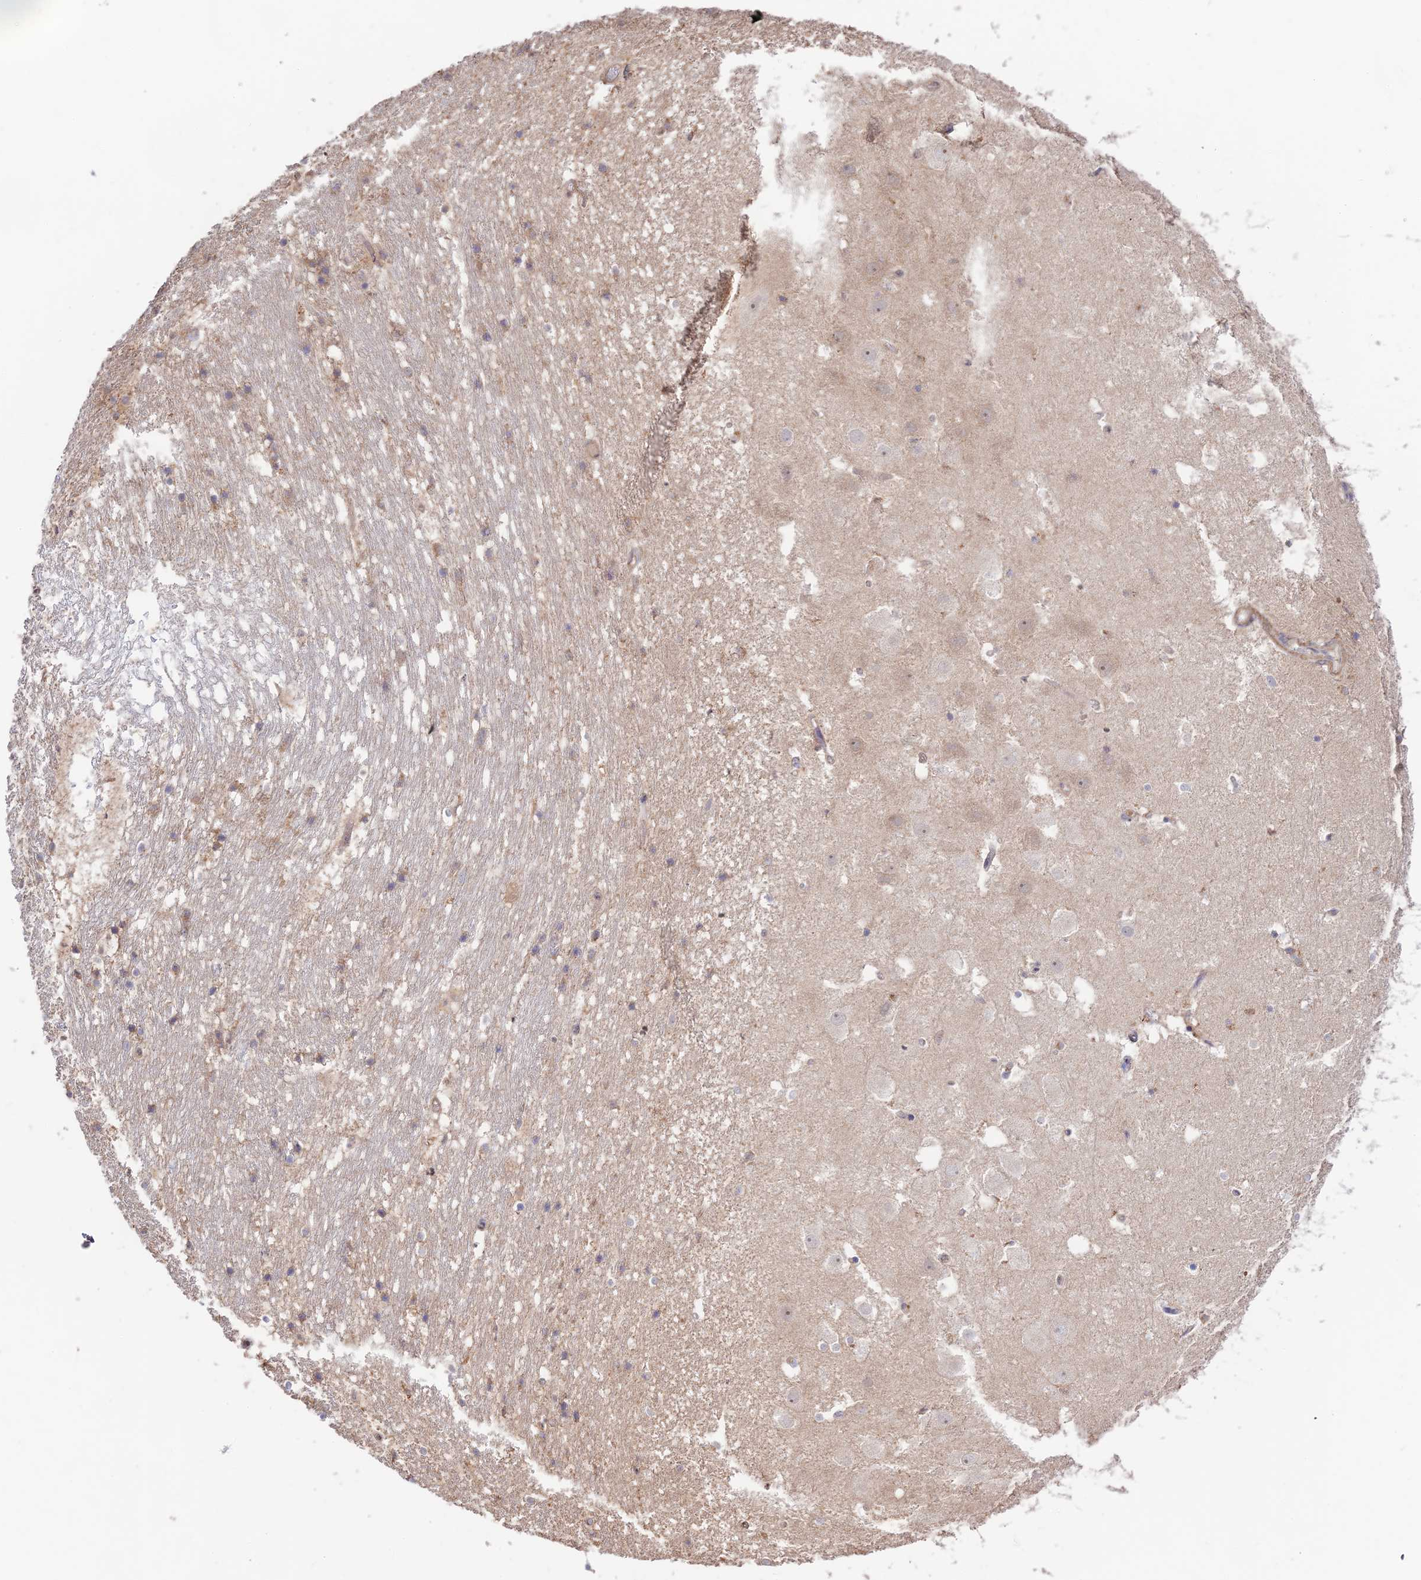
{"staining": {"intensity": "weak", "quantity": "<25%", "location": "cytoplasmic/membranous"}, "tissue": "hippocampus", "cell_type": "Glial cells", "image_type": "normal", "snomed": [{"axis": "morphology", "description": "Normal tissue, NOS"}, {"axis": "topography", "description": "Hippocampus"}], "caption": "An immunohistochemistry micrograph of unremarkable hippocampus is shown. There is no staining in glial cells of hippocampus.", "gene": "CLCF1", "patient": {"sex": "female", "age": 52}}